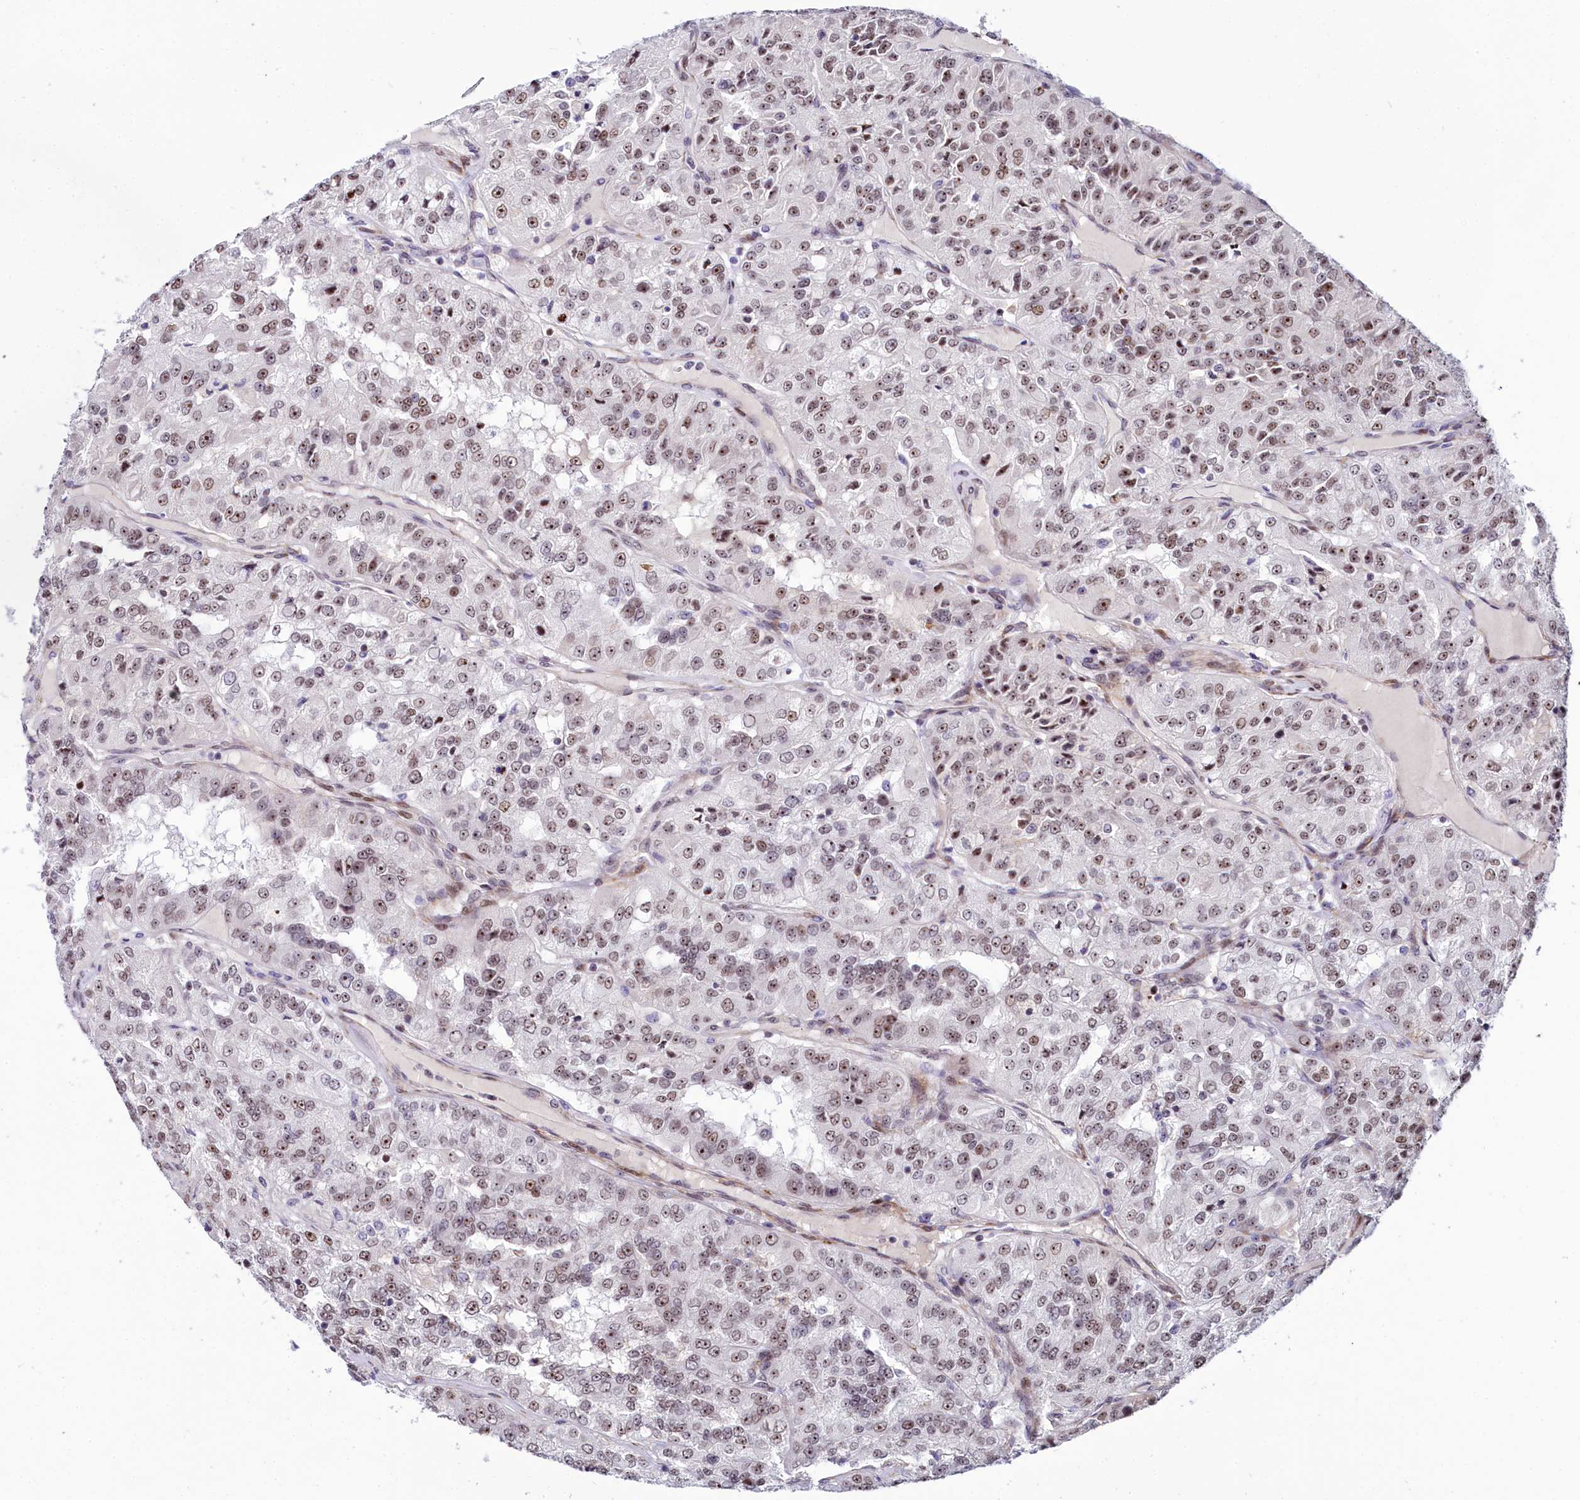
{"staining": {"intensity": "moderate", "quantity": ">75%", "location": "nuclear"}, "tissue": "renal cancer", "cell_type": "Tumor cells", "image_type": "cancer", "snomed": [{"axis": "morphology", "description": "Adenocarcinoma, NOS"}, {"axis": "topography", "description": "Kidney"}], "caption": "Tumor cells reveal medium levels of moderate nuclear staining in about >75% of cells in human renal cancer. The protein is stained brown, and the nuclei are stained in blue (DAB IHC with brightfield microscopy, high magnification).", "gene": "TCOF1", "patient": {"sex": "female", "age": 63}}